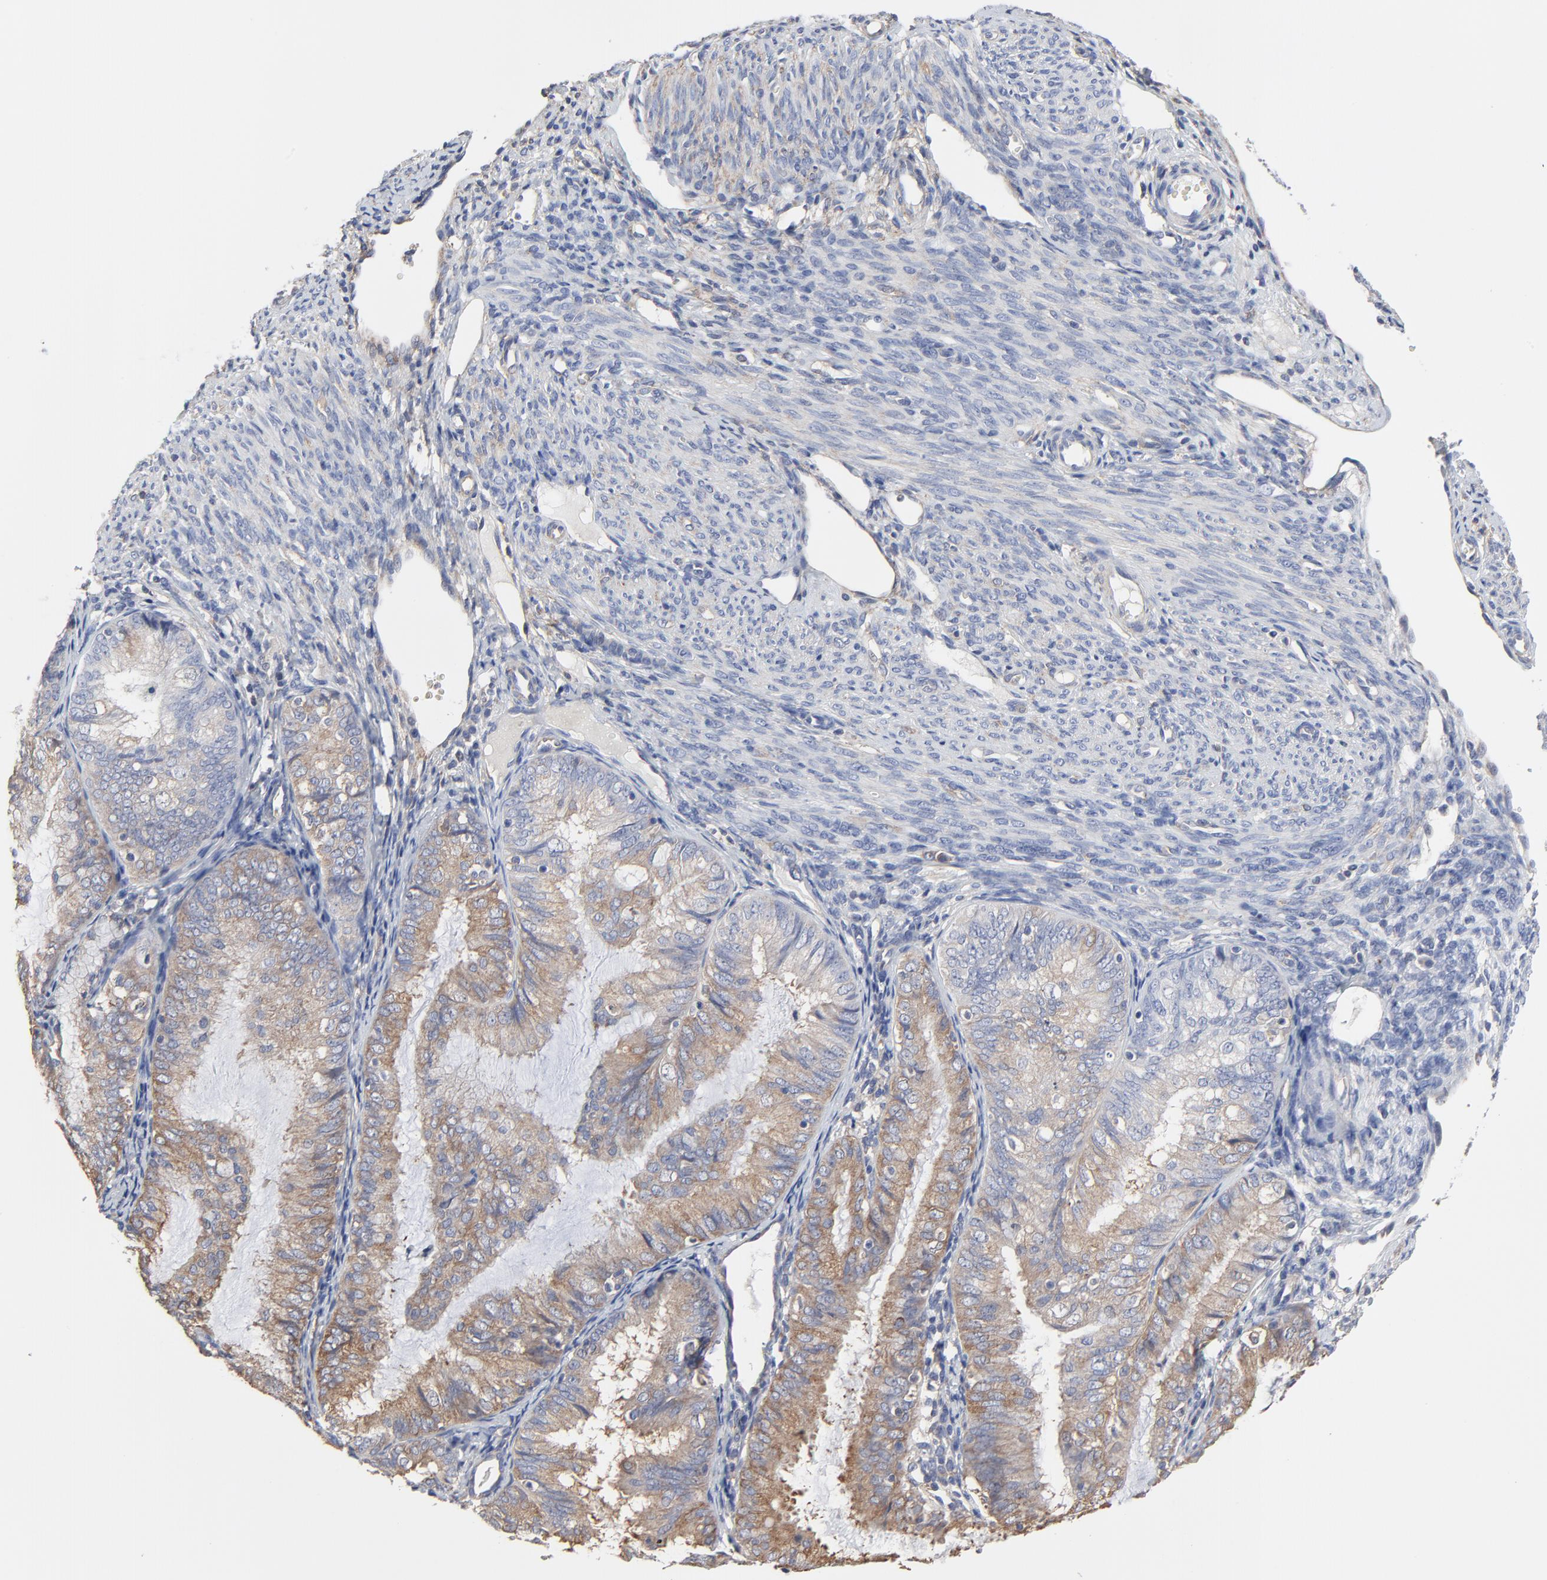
{"staining": {"intensity": "moderate", "quantity": ">75%", "location": "cytoplasmic/membranous"}, "tissue": "endometrial cancer", "cell_type": "Tumor cells", "image_type": "cancer", "snomed": [{"axis": "morphology", "description": "Adenocarcinoma, NOS"}, {"axis": "topography", "description": "Endometrium"}], "caption": "Protein analysis of adenocarcinoma (endometrial) tissue reveals moderate cytoplasmic/membranous positivity in about >75% of tumor cells.", "gene": "NXF3", "patient": {"sex": "female", "age": 66}}